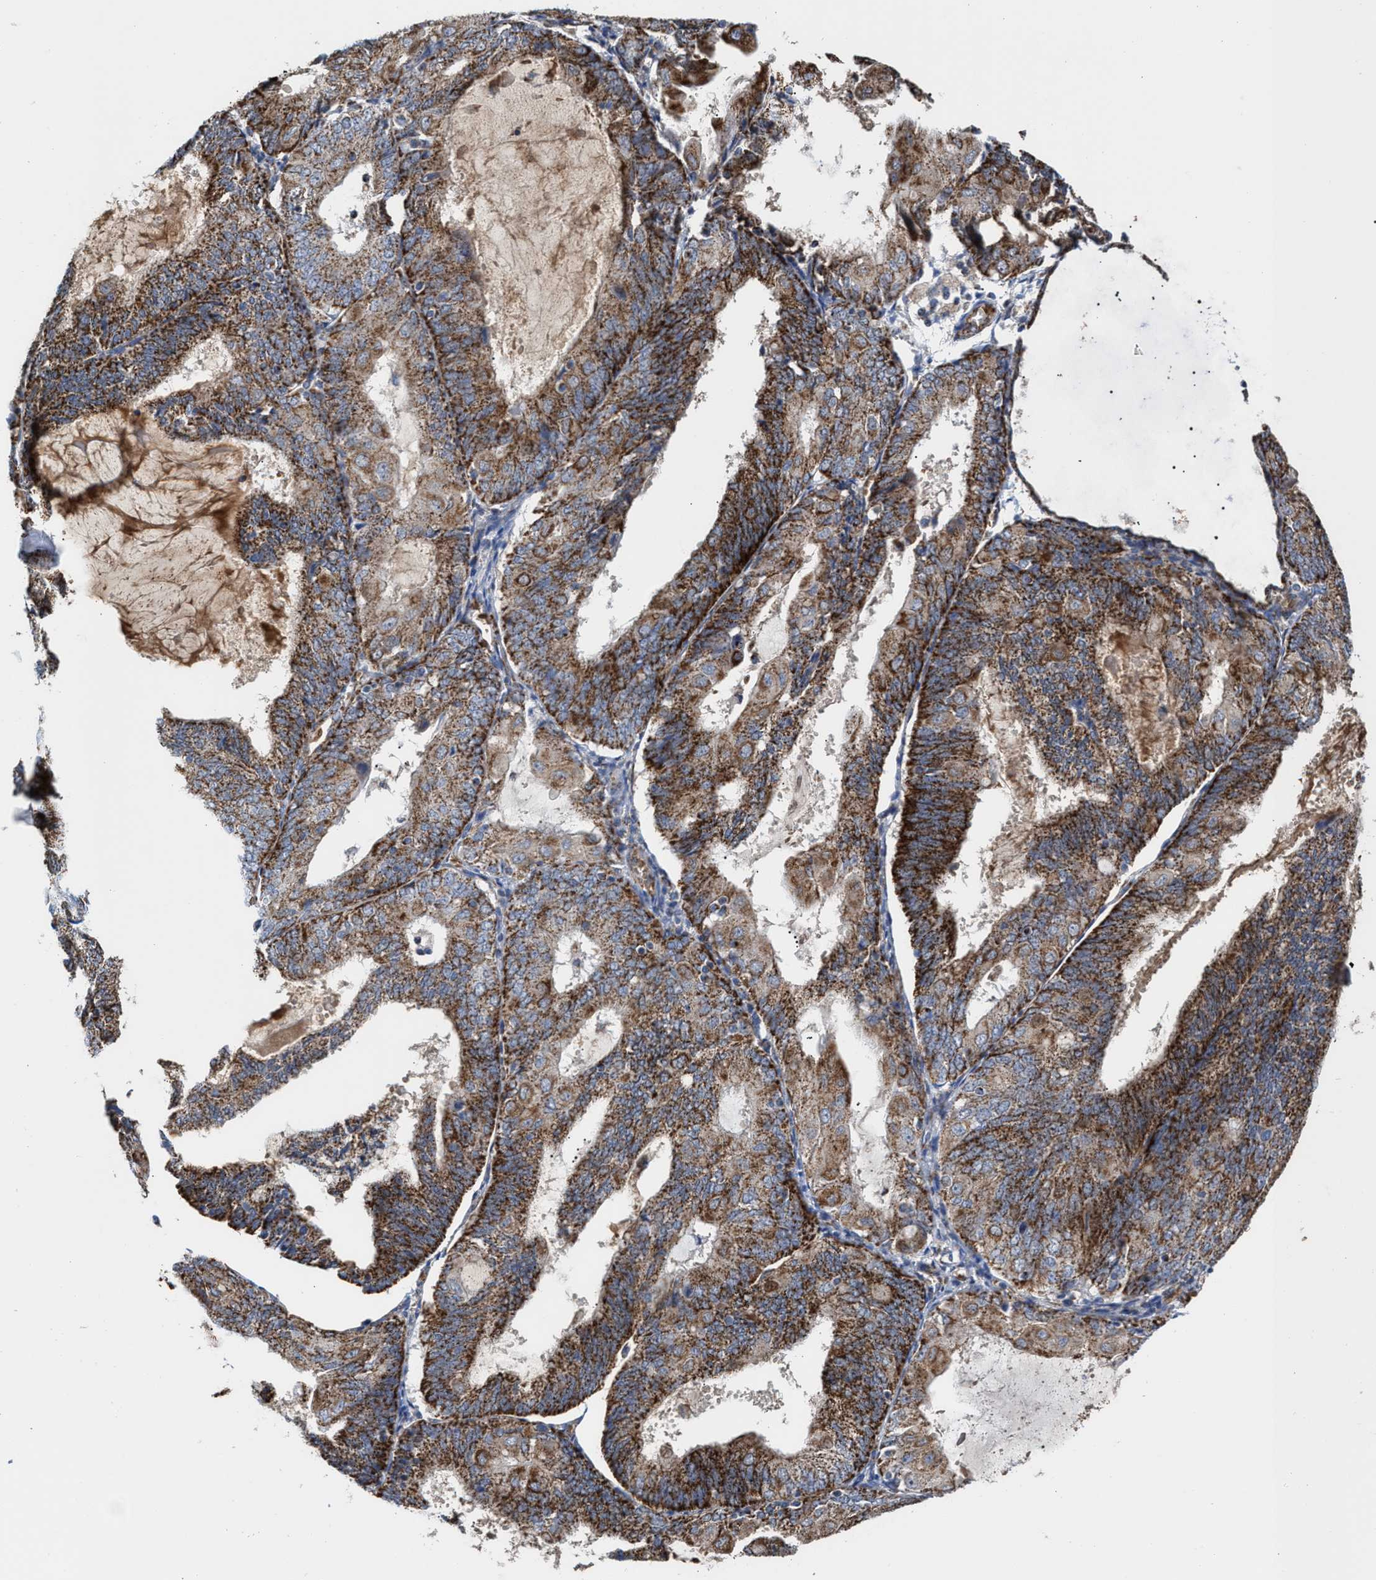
{"staining": {"intensity": "strong", "quantity": ">75%", "location": "cytoplasmic/membranous"}, "tissue": "endometrial cancer", "cell_type": "Tumor cells", "image_type": "cancer", "snomed": [{"axis": "morphology", "description": "Adenocarcinoma, NOS"}, {"axis": "topography", "description": "Endometrium"}], "caption": "This is a photomicrograph of immunohistochemistry staining of adenocarcinoma (endometrial), which shows strong staining in the cytoplasmic/membranous of tumor cells.", "gene": "MECR", "patient": {"sex": "female", "age": 81}}